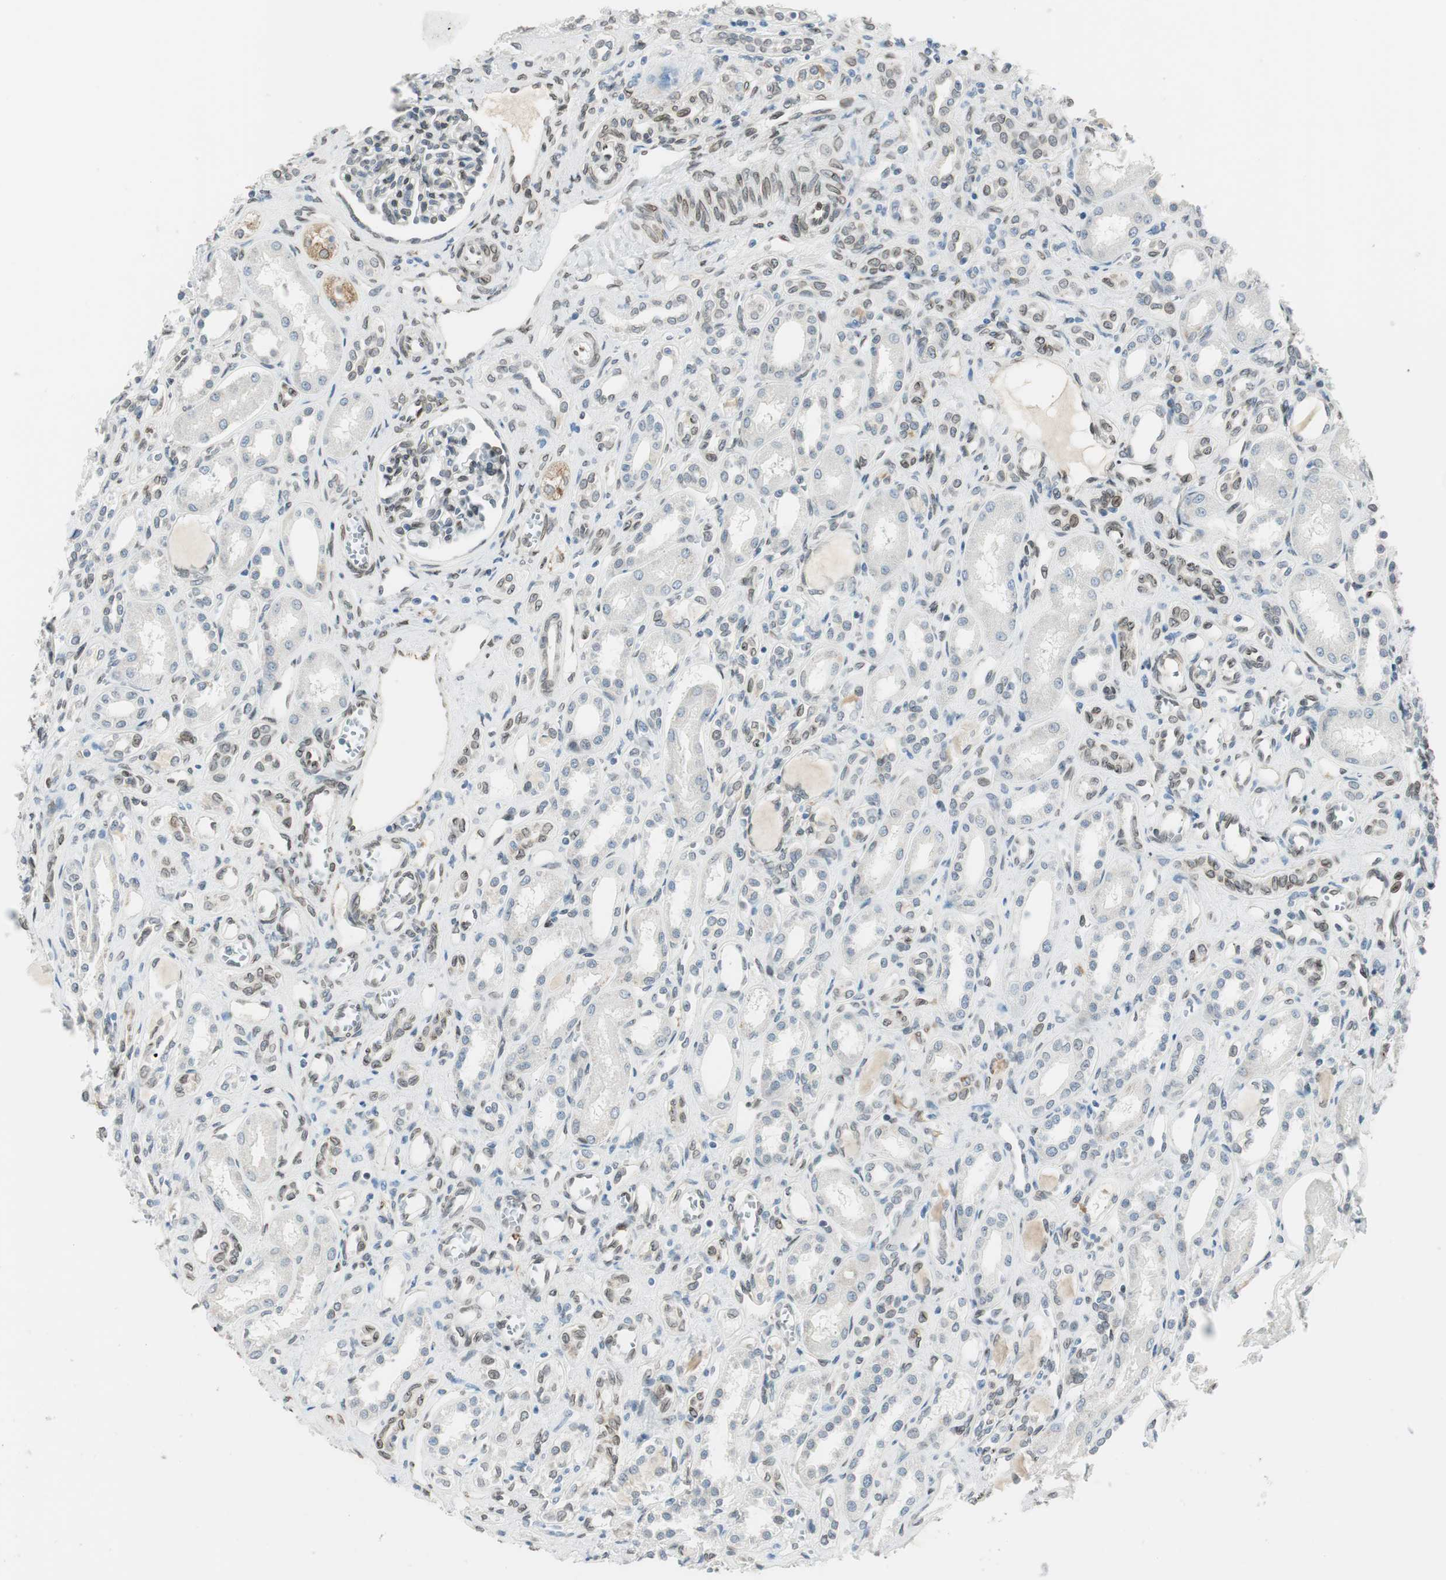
{"staining": {"intensity": "weak", "quantity": "<25%", "location": "nuclear"}, "tissue": "kidney", "cell_type": "Cells in glomeruli", "image_type": "normal", "snomed": [{"axis": "morphology", "description": "Normal tissue, NOS"}, {"axis": "topography", "description": "Kidney"}], "caption": "Immunohistochemical staining of benign kidney exhibits no significant expression in cells in glomeruli.", "gene": "TMEM260", "patient": {"sex": "male", "age": 7}}